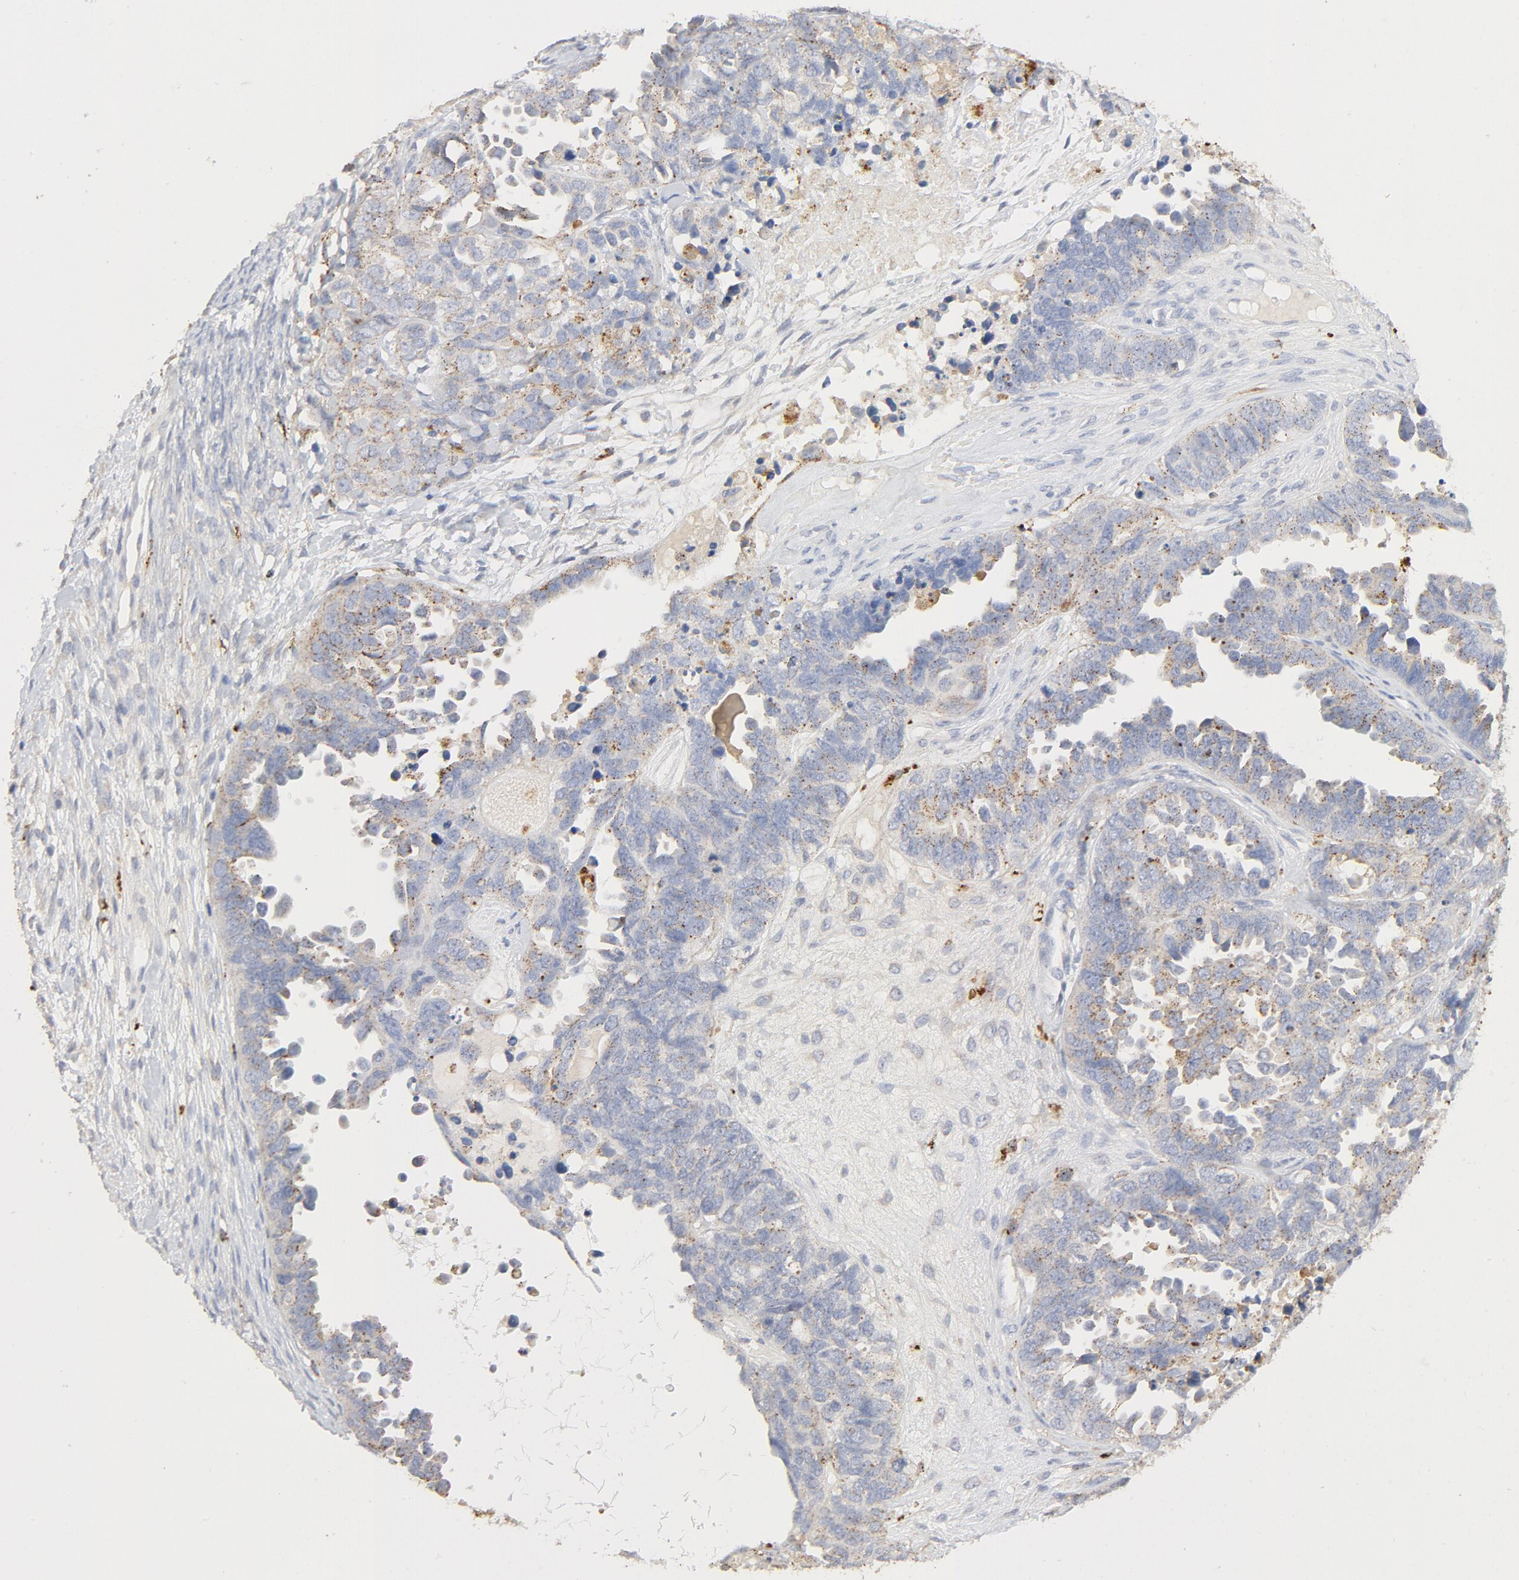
{"staining": {"intensity": "moderate", "quantity": ">75%", "location": "cytoplasmic/membranous"}, "tissue": "ovarian cancer", "cell_type": "Tumor cells", "image_type": "cancer", "snomed": [{"axis": "morphology", "description": "Cystadenocarcinoma, serous, NOS"}, {"axis": "topography", "description": "Ovary"}], "caption": "Moderate cytoplasmic/membranous protein expression is present in about >75% of tumor cells in ovarian serous cystadenocarcinoma. The staining was performed using DAB, with brown indicating positive protein expression. Nuclei are stained blue with hematoxylin.", "gene": "MAGEB17", "patient": {"sex": "female", "age": 82}}